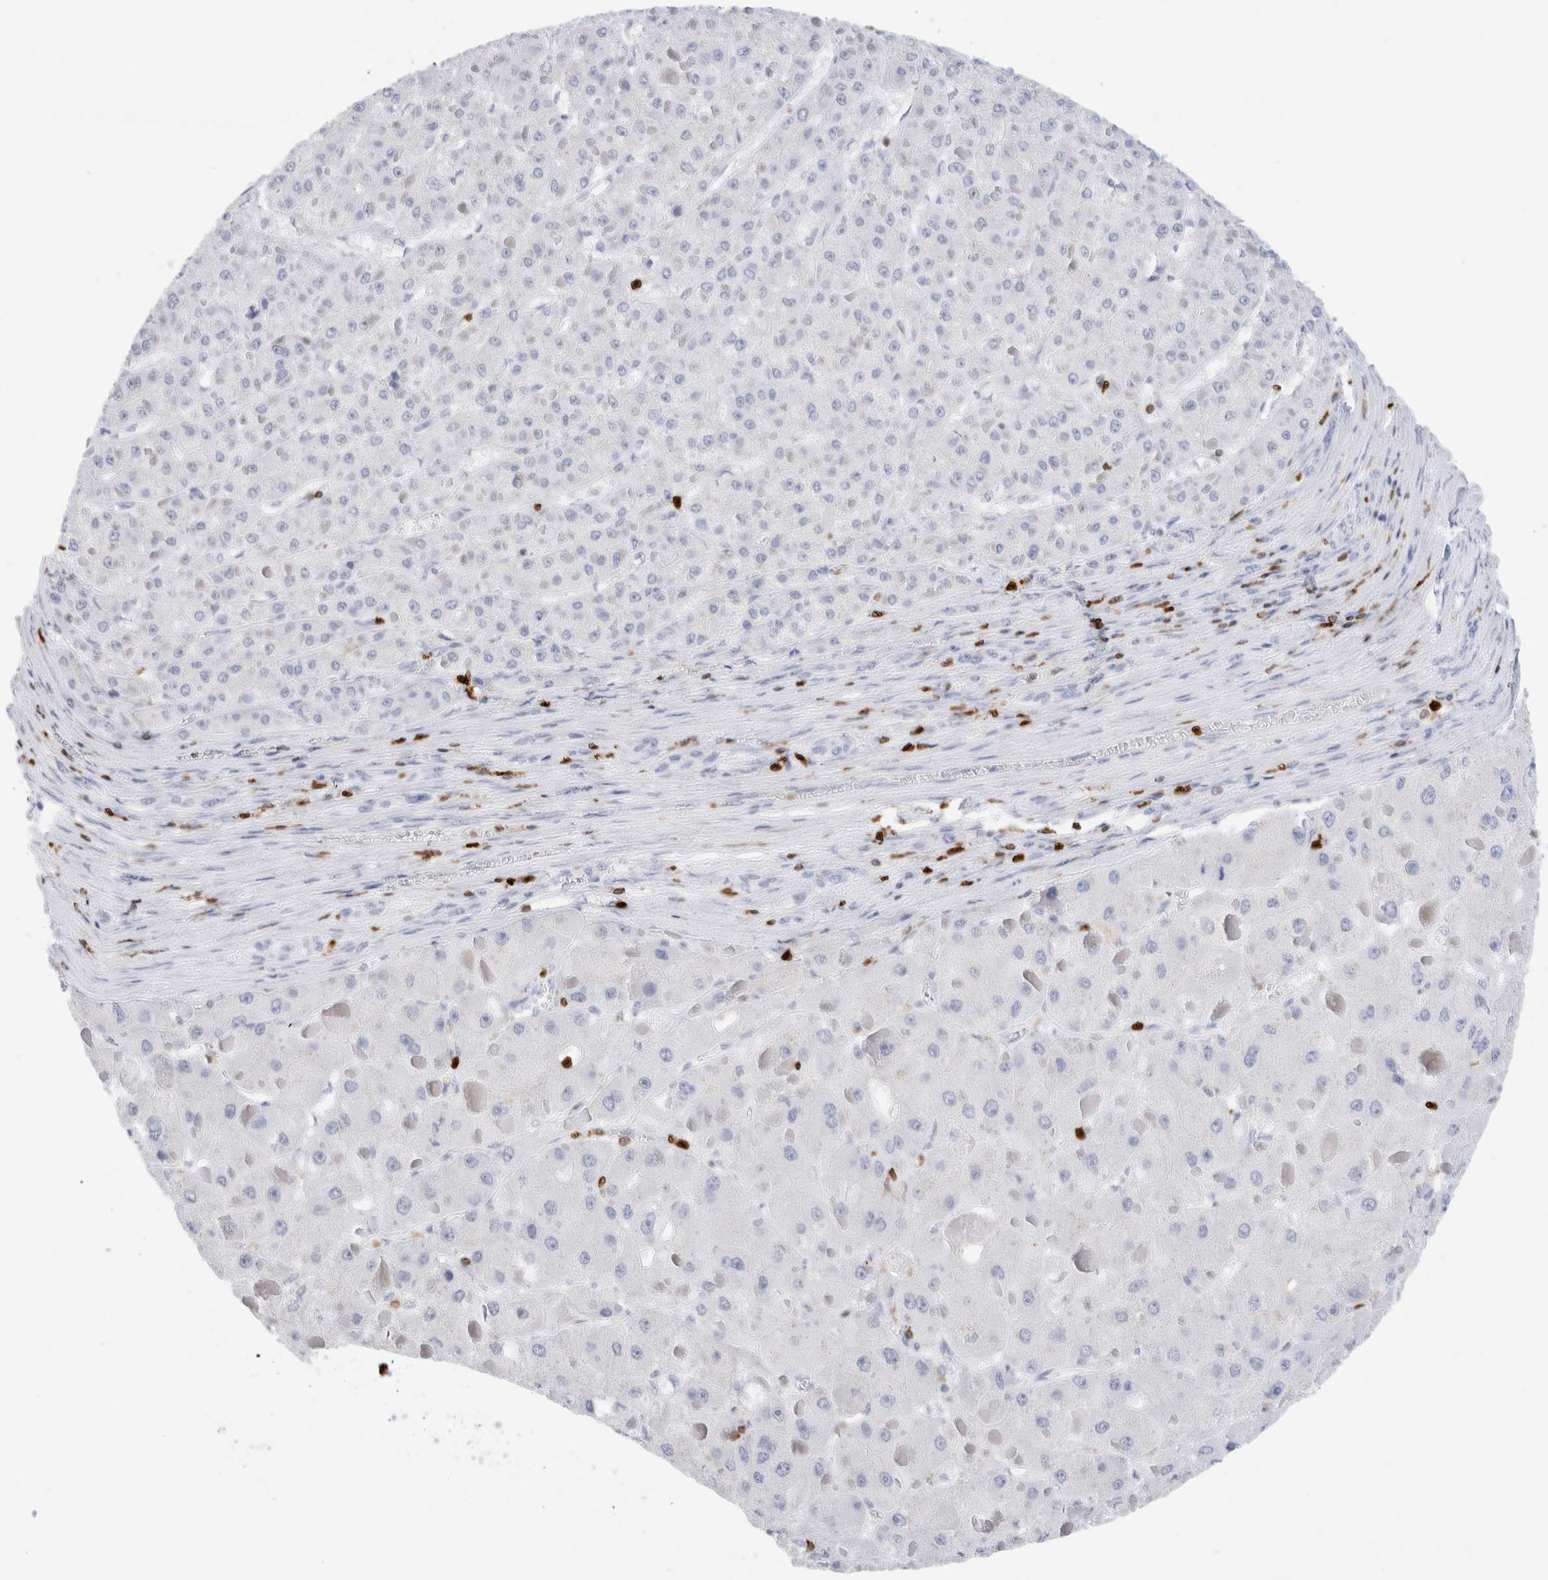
{"staining": {"intensity": "negative", "quantity": "none", "location": "none"}, "tissue": "liver cancer", "cell_type": "Tumor cells", "image_type": "cancer", "snomed": [{"axis": "morphology", "description": "Carcinoma, Hepatocellular, NOS"}, {"axis": "topography", "description": "Liver"}], "caption": "Tumor cells show no significant protein expression in liver cancer.", "gene": "ALOX5AP", "patient": {"sex": "female", "age": 73}}